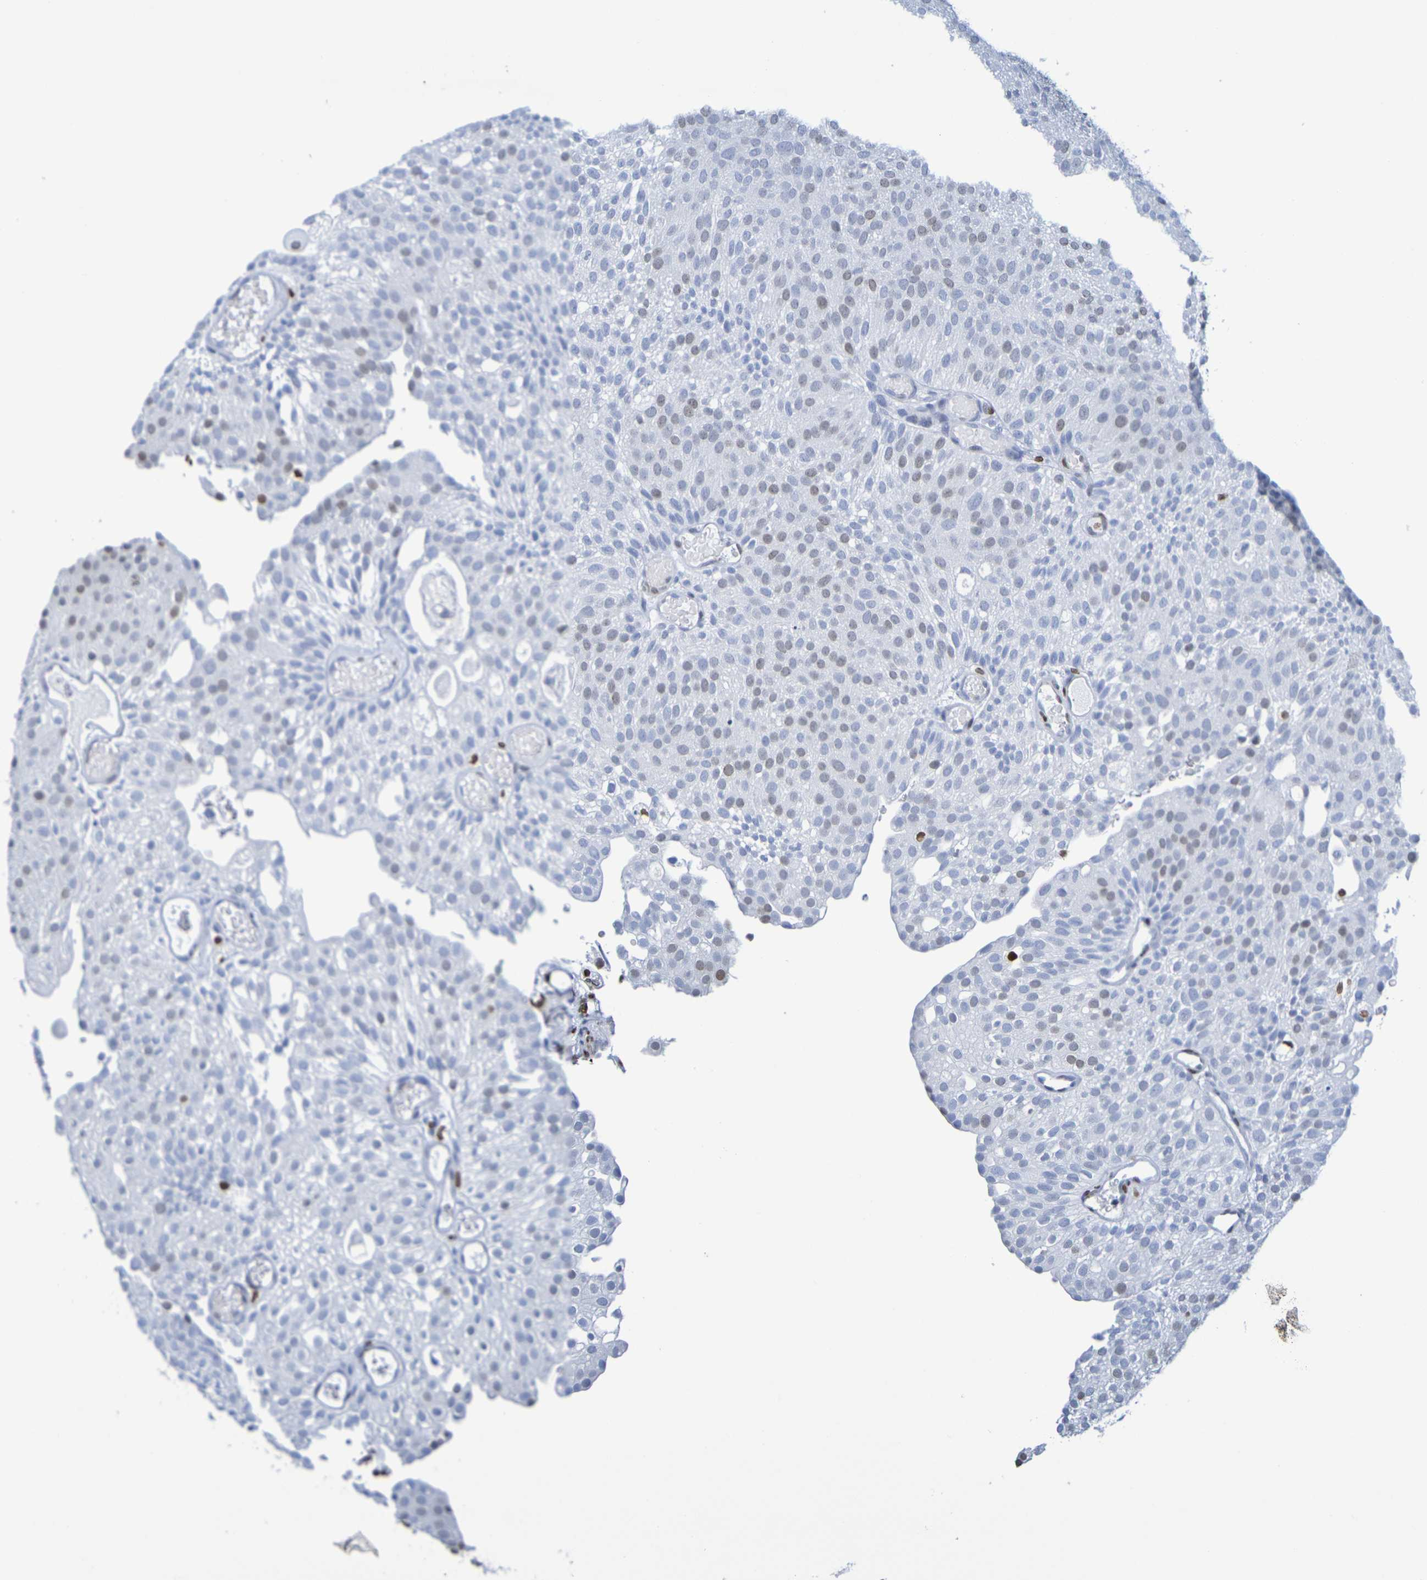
{"staining": {"intensity": "weak", "quantity": "<25%", "location": "nuclear"}, "tissue": "urothelial cancer", "cell_type": "Tumor cells", "image_type": "cancer", "snomed": [{"axis": "morphology", "description": "Urothelial carcinoma, Low grade"}, {"axis": "topography", "description": "Urinary bladder"}], "caption": "Image shows no significant protein positivity in tumor cells of low-grade urothelial carcinoma.", "gene": "H1-5", "patient": {"sex": "male", "age": 78}}